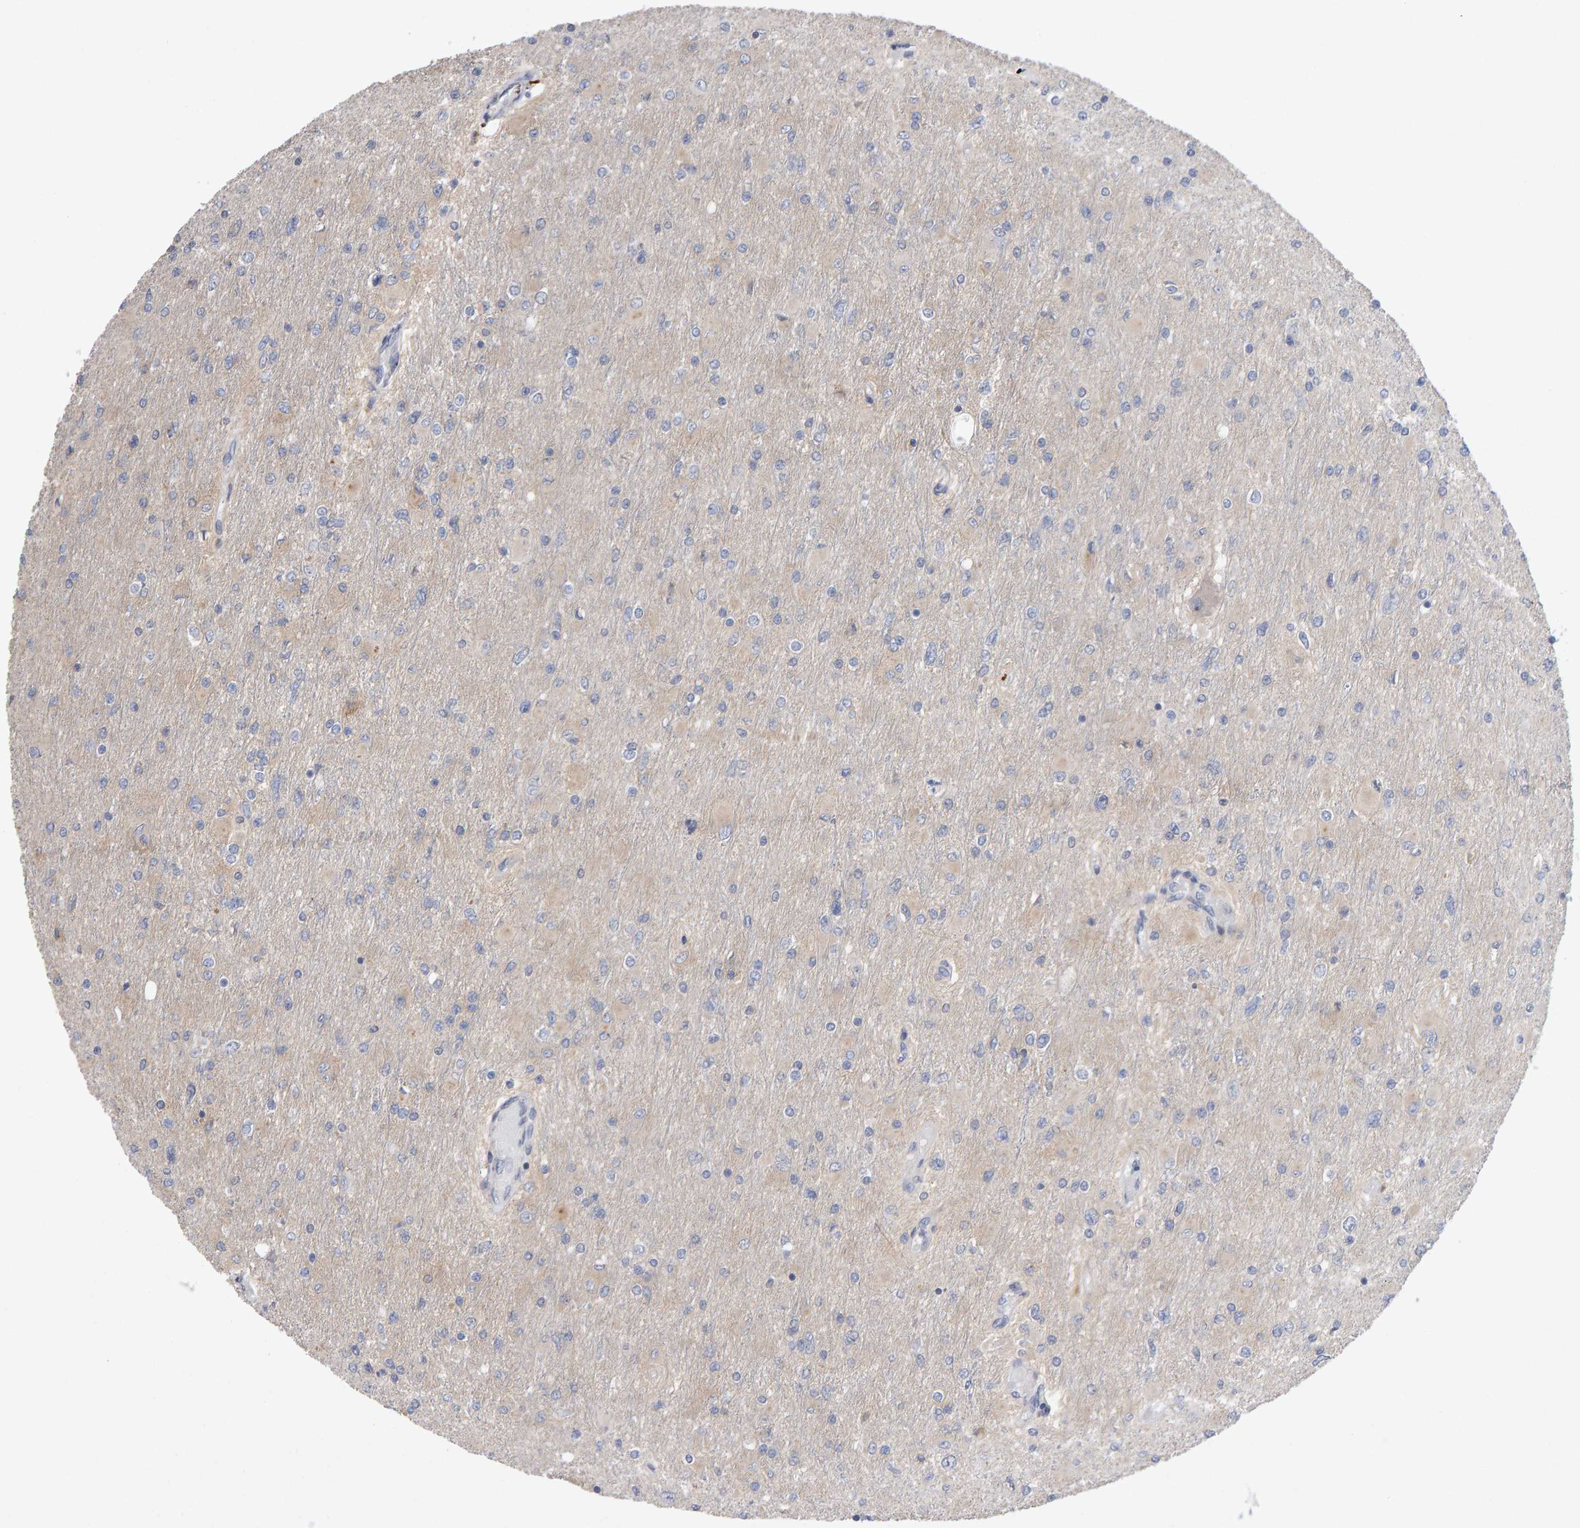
{"staining": {"intensity": "negative", "quantity": "none", "location": "none"}, "tissue": "glioma", "cell_type": "Tumor cells", "image_type": "cancer", "snomed": [{"axis": "morphology", "description": "Glioma, malignant, High grade"}, {"axis": "topography", "description": "Cerebral cortex"}], "caption": "Immunohistochemical staining of human glioma demonstrates no significant staining in tumor cells. The staining was performed using DAB (3,3'-diaminobenzidine) to visualize the protein expression in brown, while the nuclei were stained in blue with hematoxylin (Magnification: 20x).", "gene": "PGS1", "patient": {"sex": "female", "age": 36}}